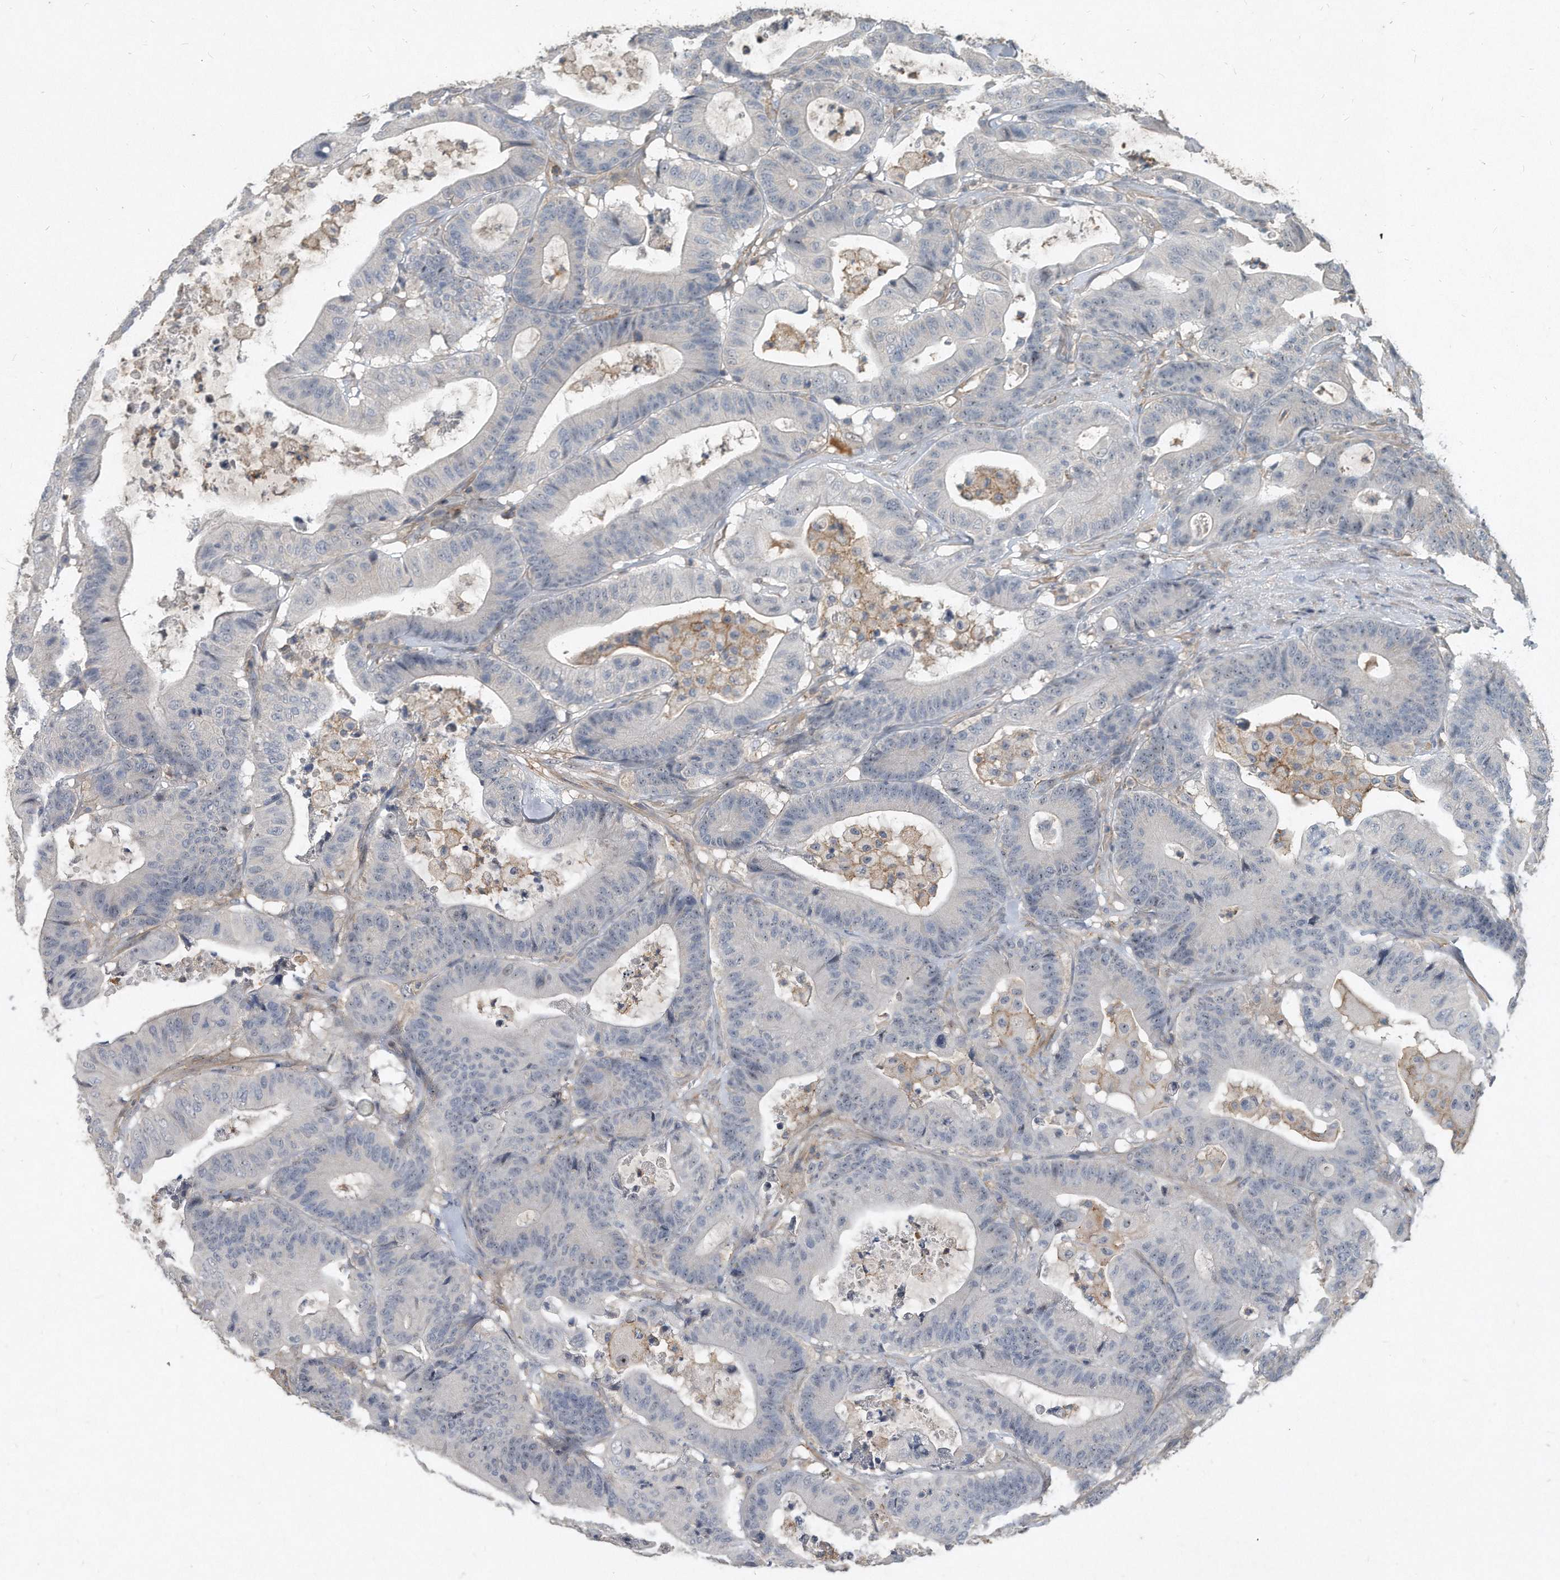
{"staining": {"intensity": "negative", "quantity": "none", "location": "none"}, "tissue": "colorectal cancer", "cell_type": "Tumor cells", "image_type": "cancer", "snomed": [{"axis": "morphology", "description": "Adenocarcinoma, NOS"}, {"axis": "topography", "description": "Colon"}], "caption": "Immunohistochemistry image of human colorectal cancer (adenocarcinoma) stained for a protein (brown), which exhibits no expression in tumor cells.", "gene": "PGBD2", "patient": {"sex": "female", "age": 84}}